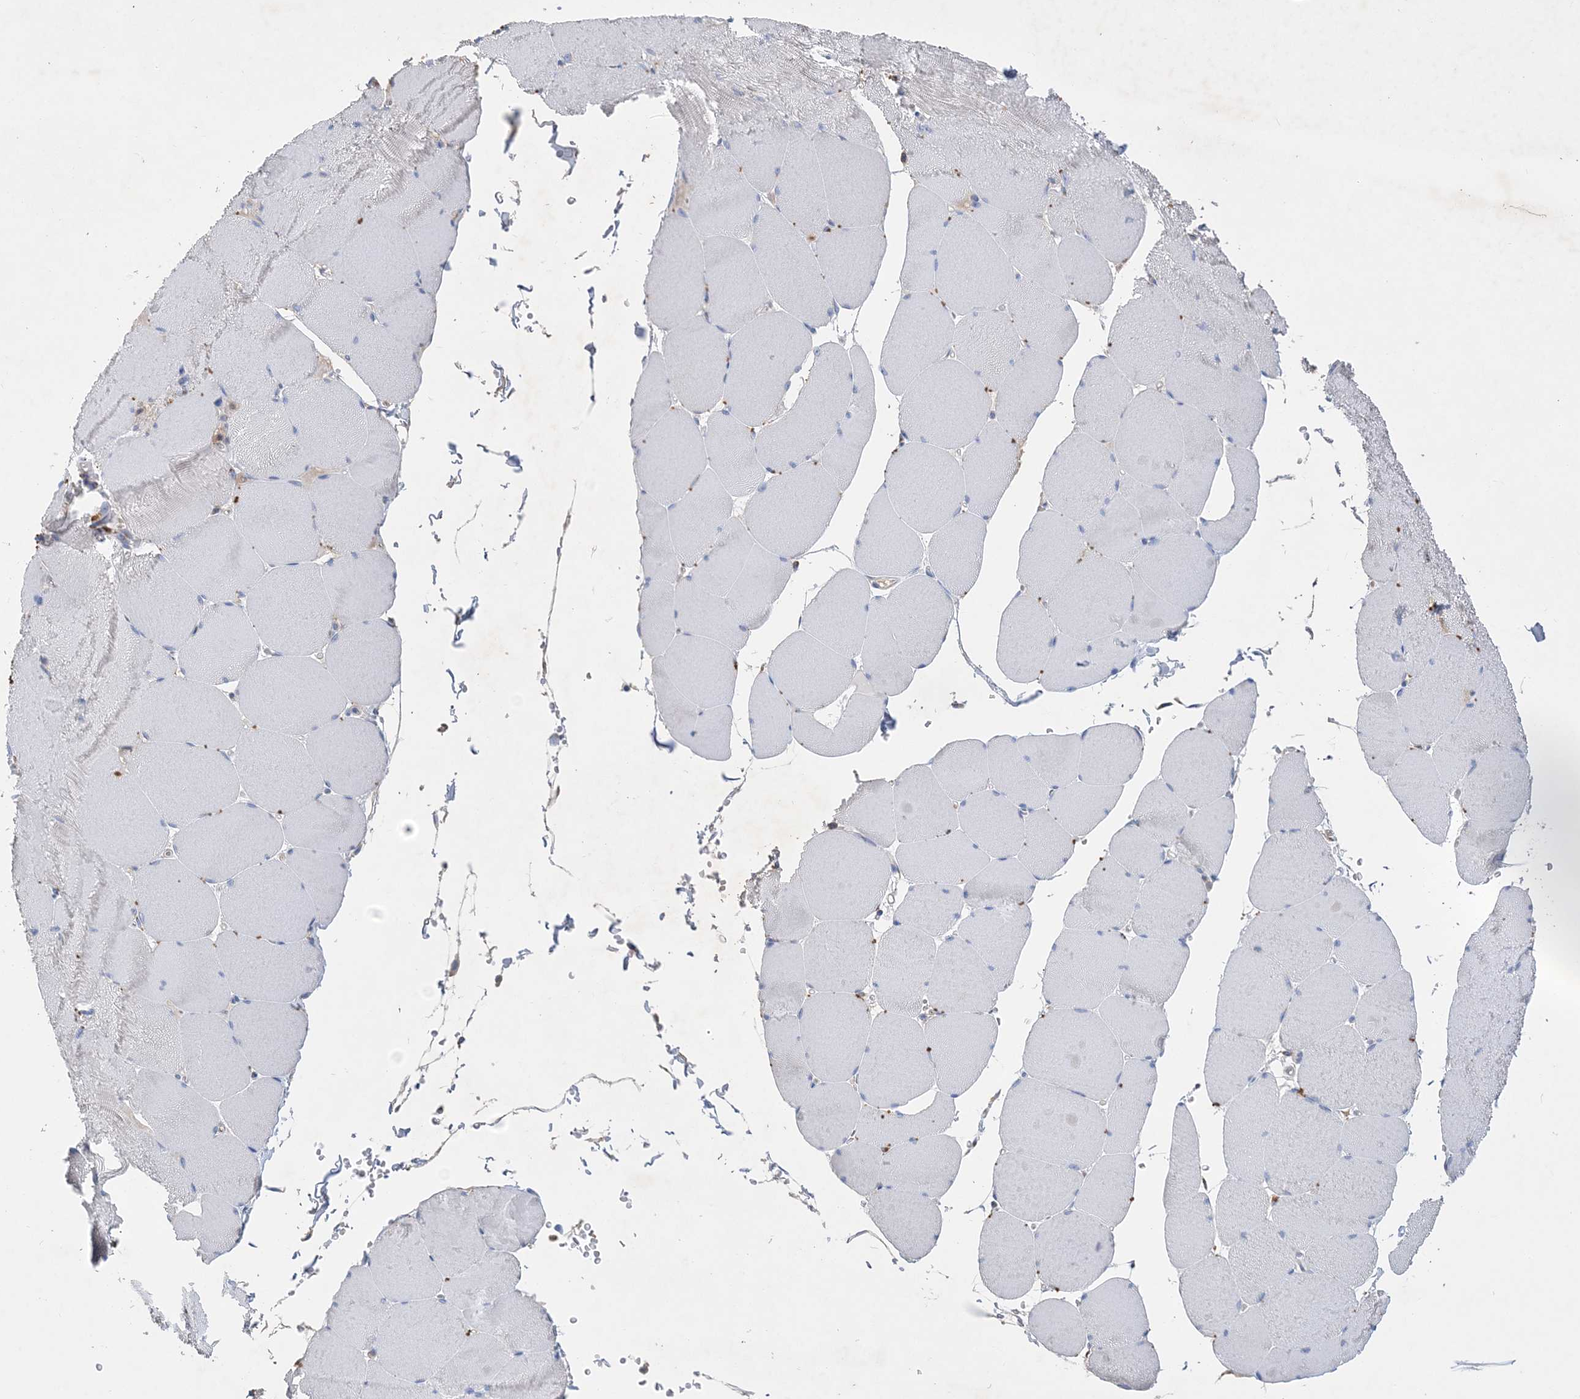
{"staining": {"intensity": "negative", "quantity": "none", "location": "none"}, "tissue": "skeletal muscle", "cell_type": "Myocytes", "image_type": "normal", "snomed": [{"axis": "morphology", "description": "Normal tissue, NOS"}, {"axis": "topography", "description": "Skeletal muscle"}, {"axis": "topography", "description": "Head-Neck"}], "caption": "DAB immunohistochemical staining of normal human skeletal muscle exhibits no significant staining in myocytes.", "gene": "GRINA", "patient": {"sex": "male", "age": 66}}